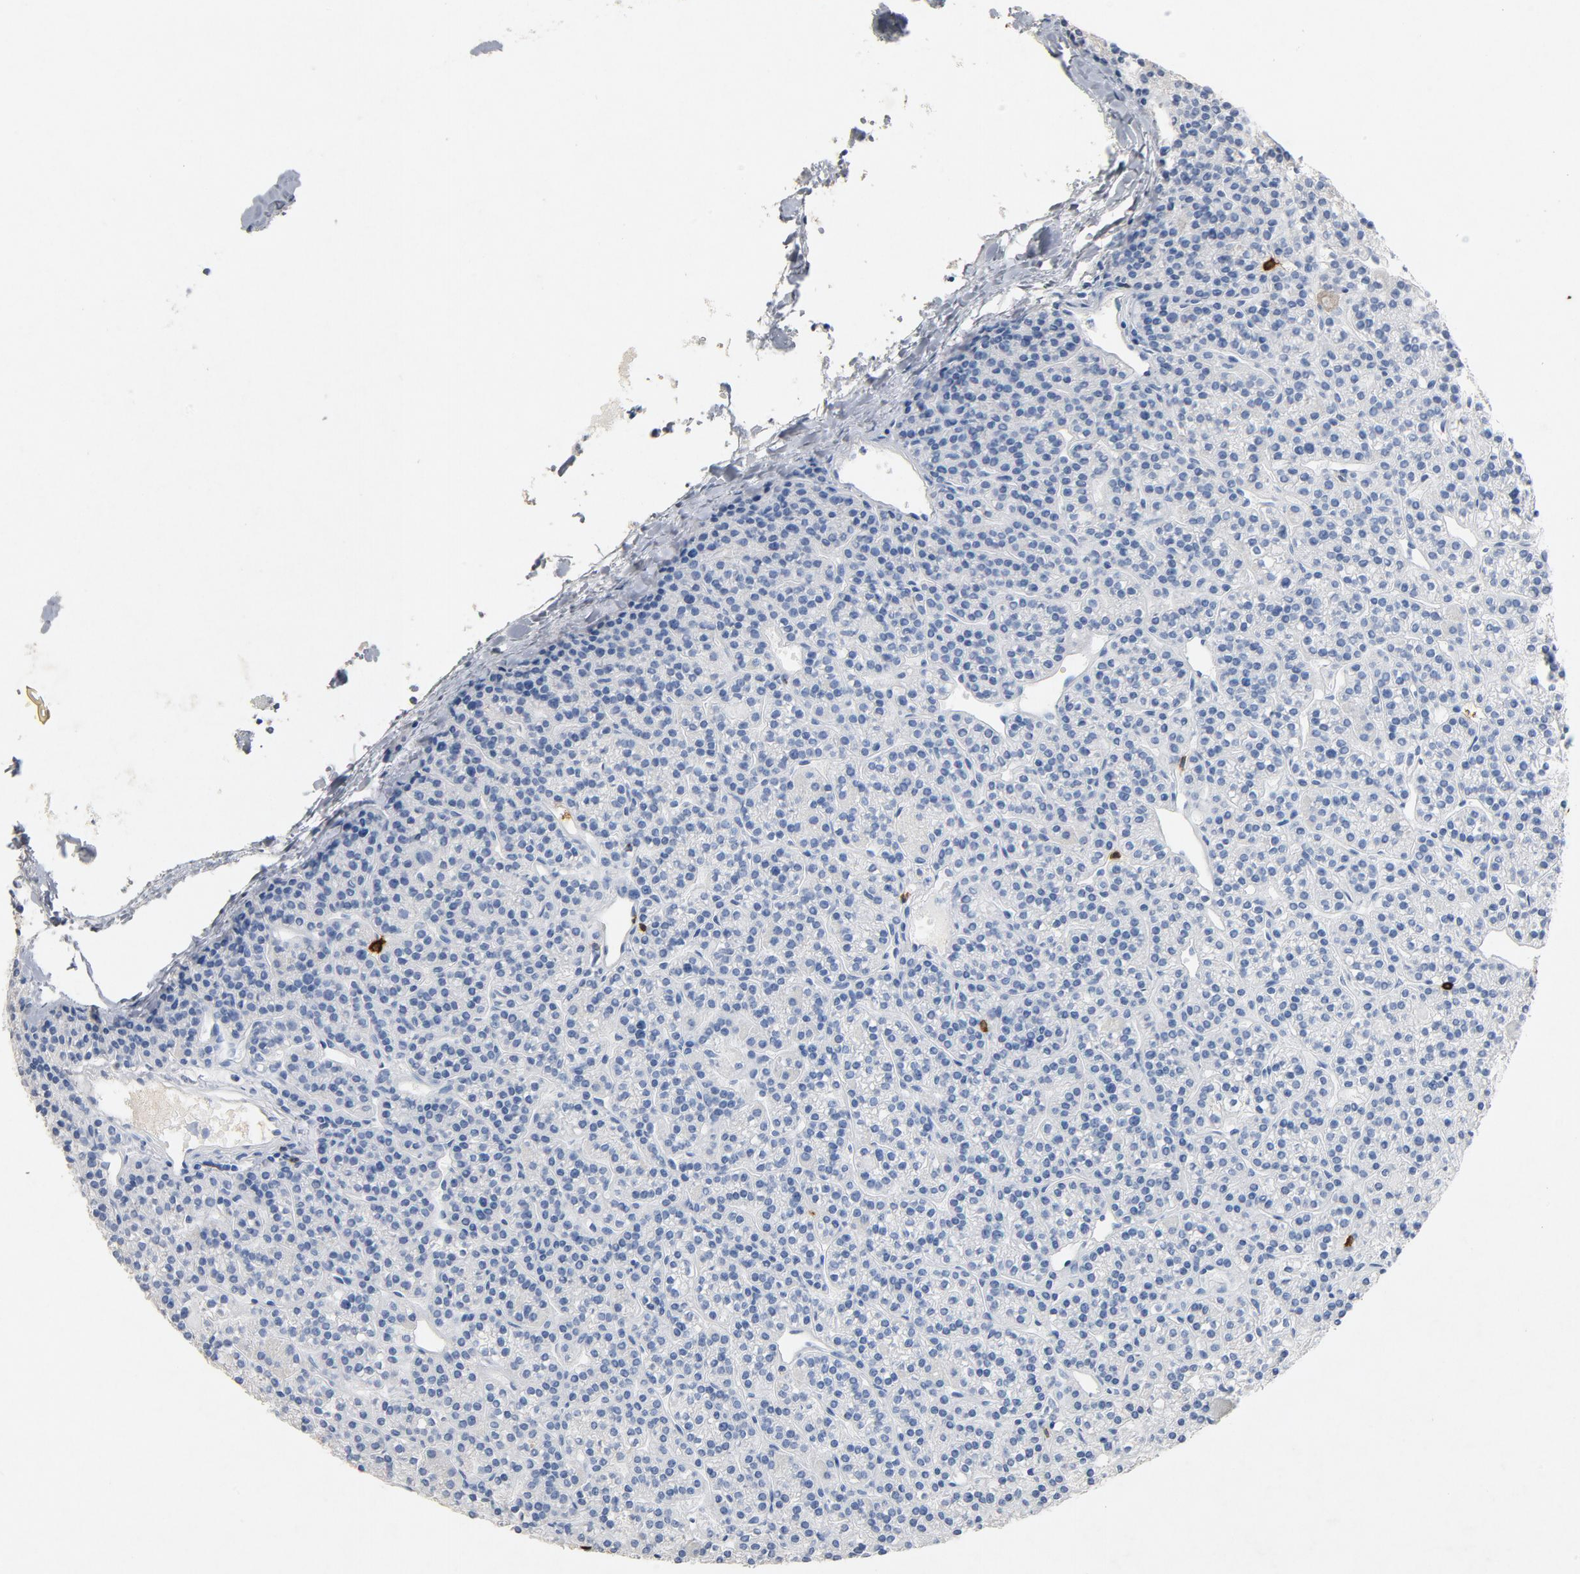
{"staining": {"intensity": "negative", "quantity": "none", "location": "none"}, "tissue": "parathyroid gland", "cell_type": "Glandular cells", "image_type": "normal", "snomed": [{"axis": "morphology", "description": "Normal tissue, NOS"}, {"axis": "topography", "description": "Parathyroid gland"}], "caption": "The image reveals no staining of glandular cells in normal parathyroid gland.", "gene": "PTPRB", "patient": {"sex": "female", "age": 50}}